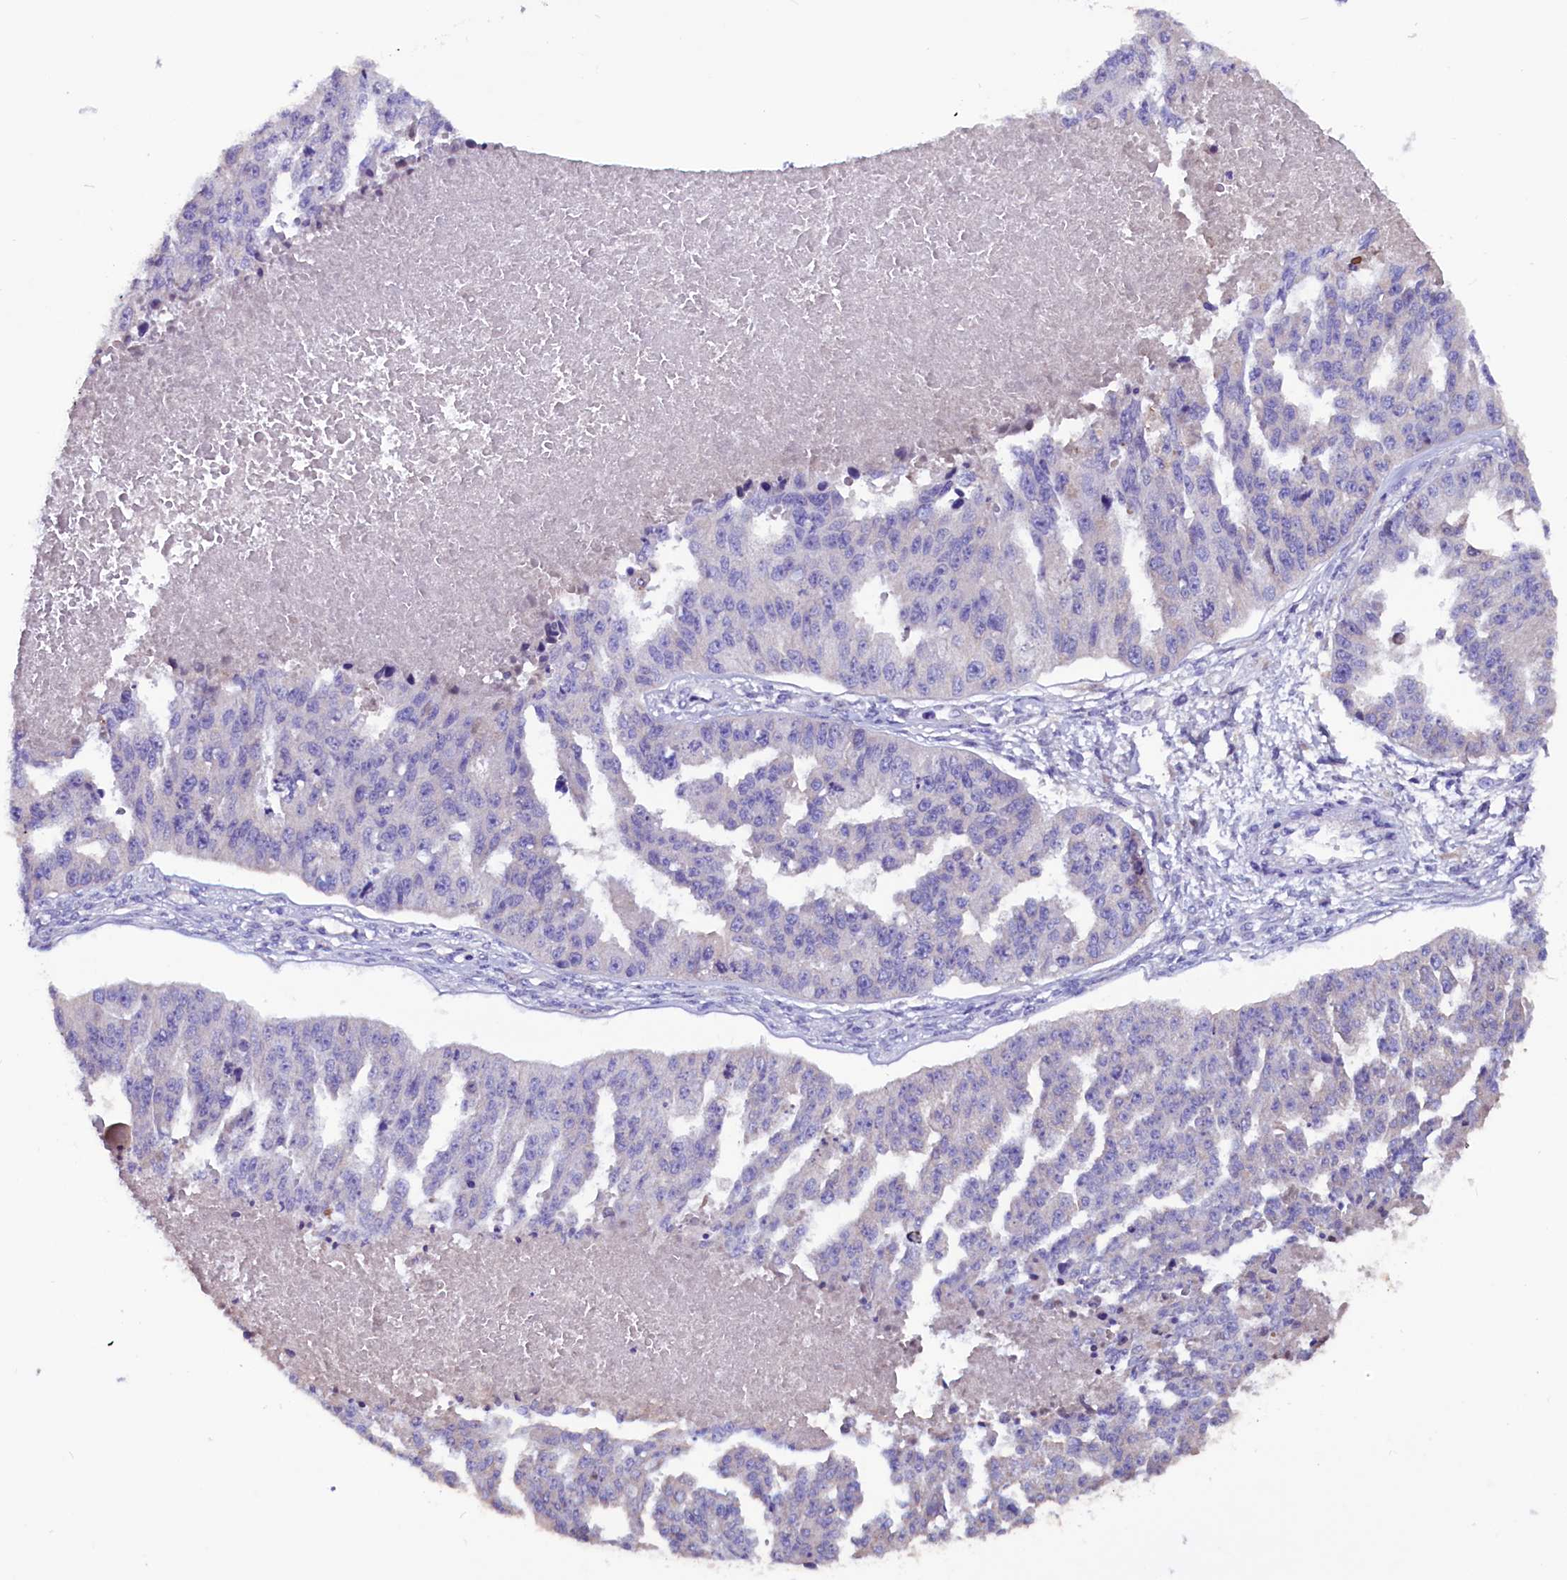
{"staining": {"intensity": "negative", "quantity": "none", "location": "none"}, "tissue": "ovarian cancer", "cell_type": "Tumor cells", "image_type": "cancer", "snomed": [{"axis": "morphology", "description": "Cystadenocarcinoma, serous, NOS"}, {"axis": "topography", "description": "Ovary"}], "caption": "Ovarian cancer (serous cystadenocarcinoma) stained for a protein using IHC reveals no staining tumor cells.", "gene": "CCBE1", "patient": {"sex": "female", "age": 58}}